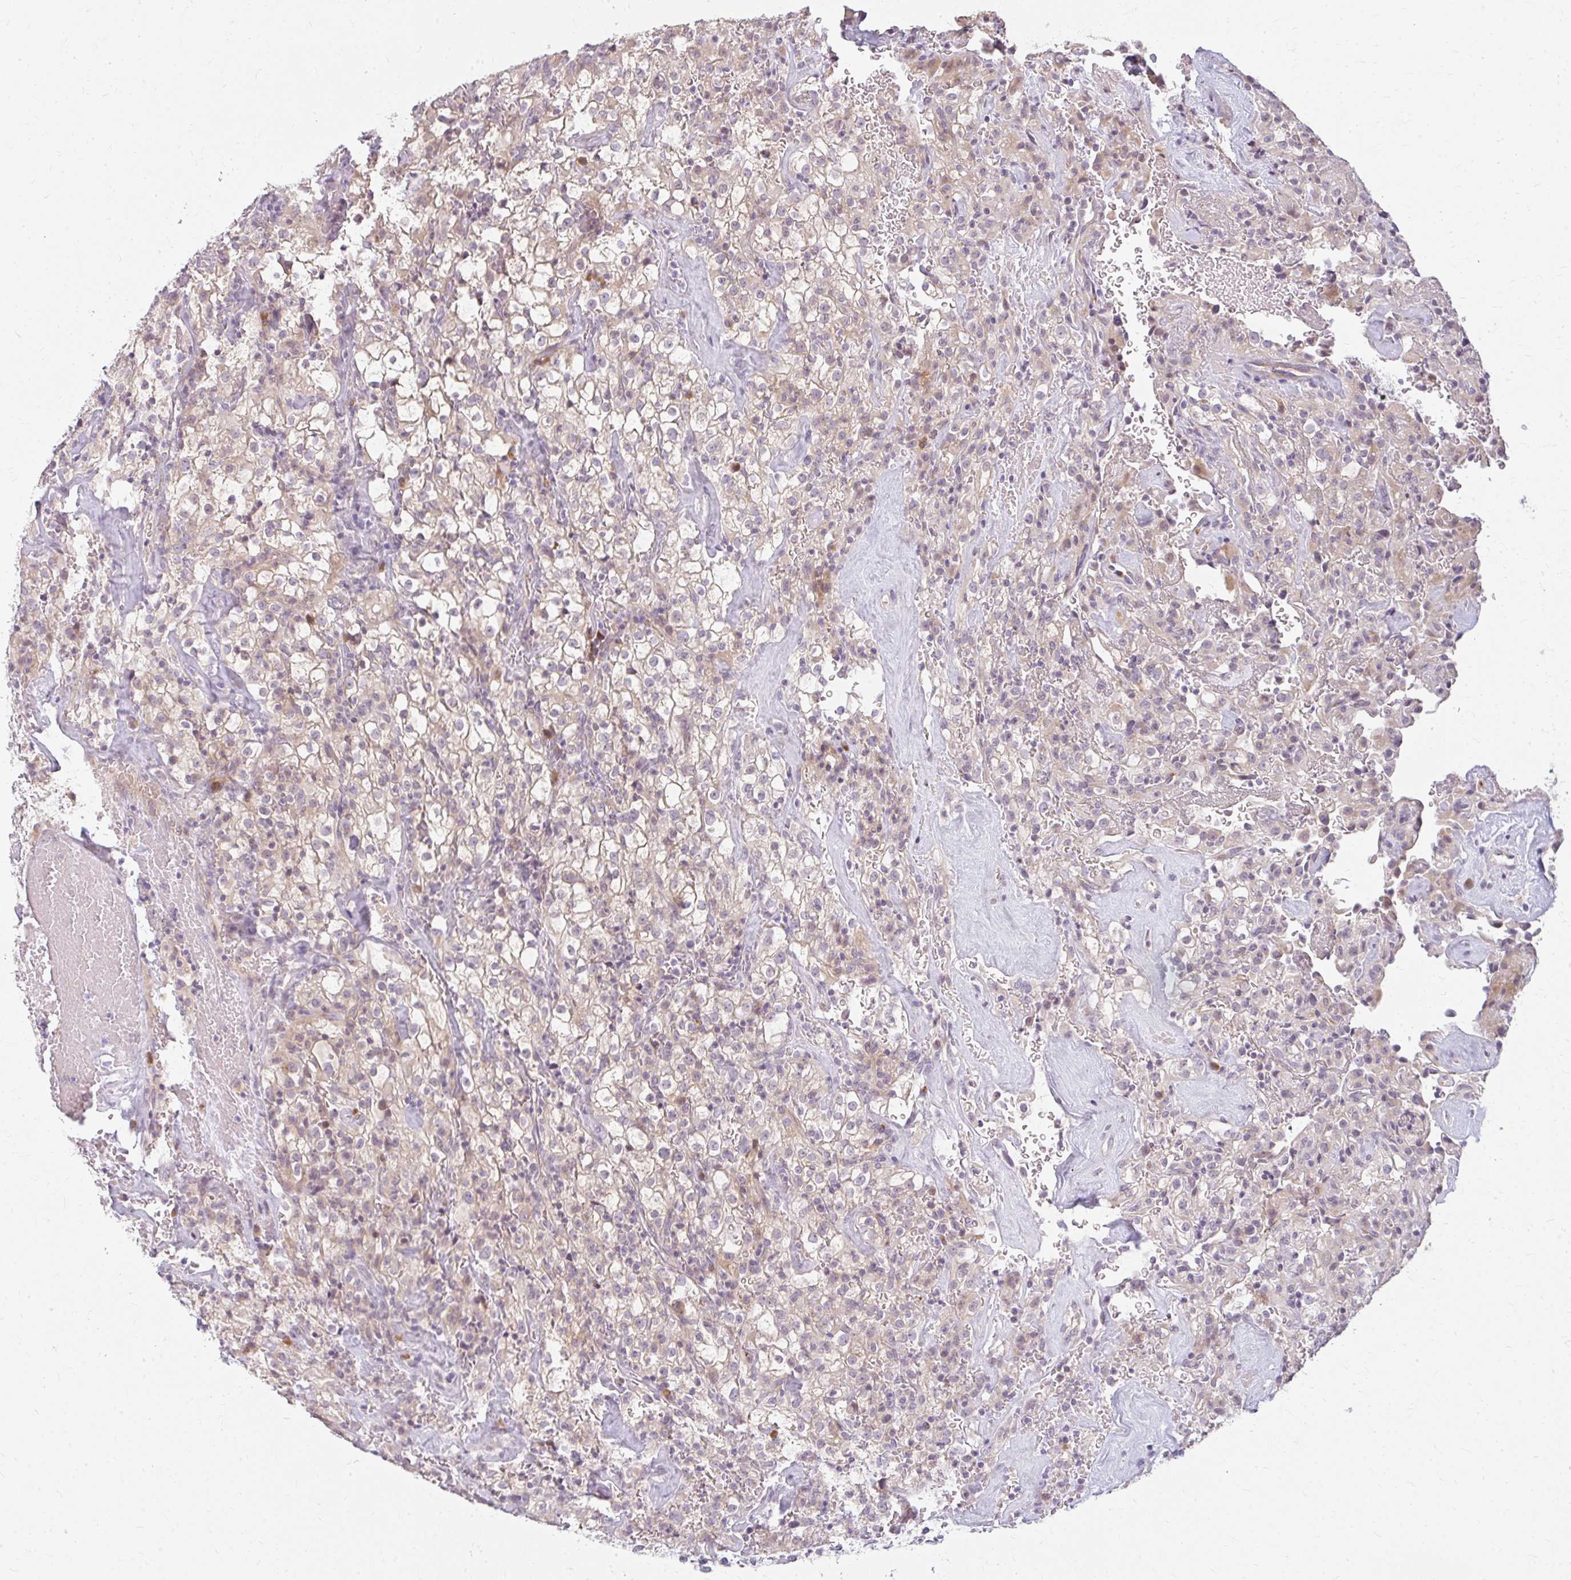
{"staining": {"intensity": "weak", "quantity": "<25%", "location": "cytoplasmic/membranous"}, "tissue": "renal cancer", "cell_type": "Tumor cells", "image_type": "cancer", "snomed": [{"axis": "morphology", "description": "Adenocarcinoma, NOS"}, {"axis": "topography", "description": "Kidney"}], "caption": "This is an IHC photomicrograph of renal cancer (adenocarcinoma). There is no staining in tumor cells.", "gene": "ZFYVE26", "patient": {"sex": "female", "age": 74}}